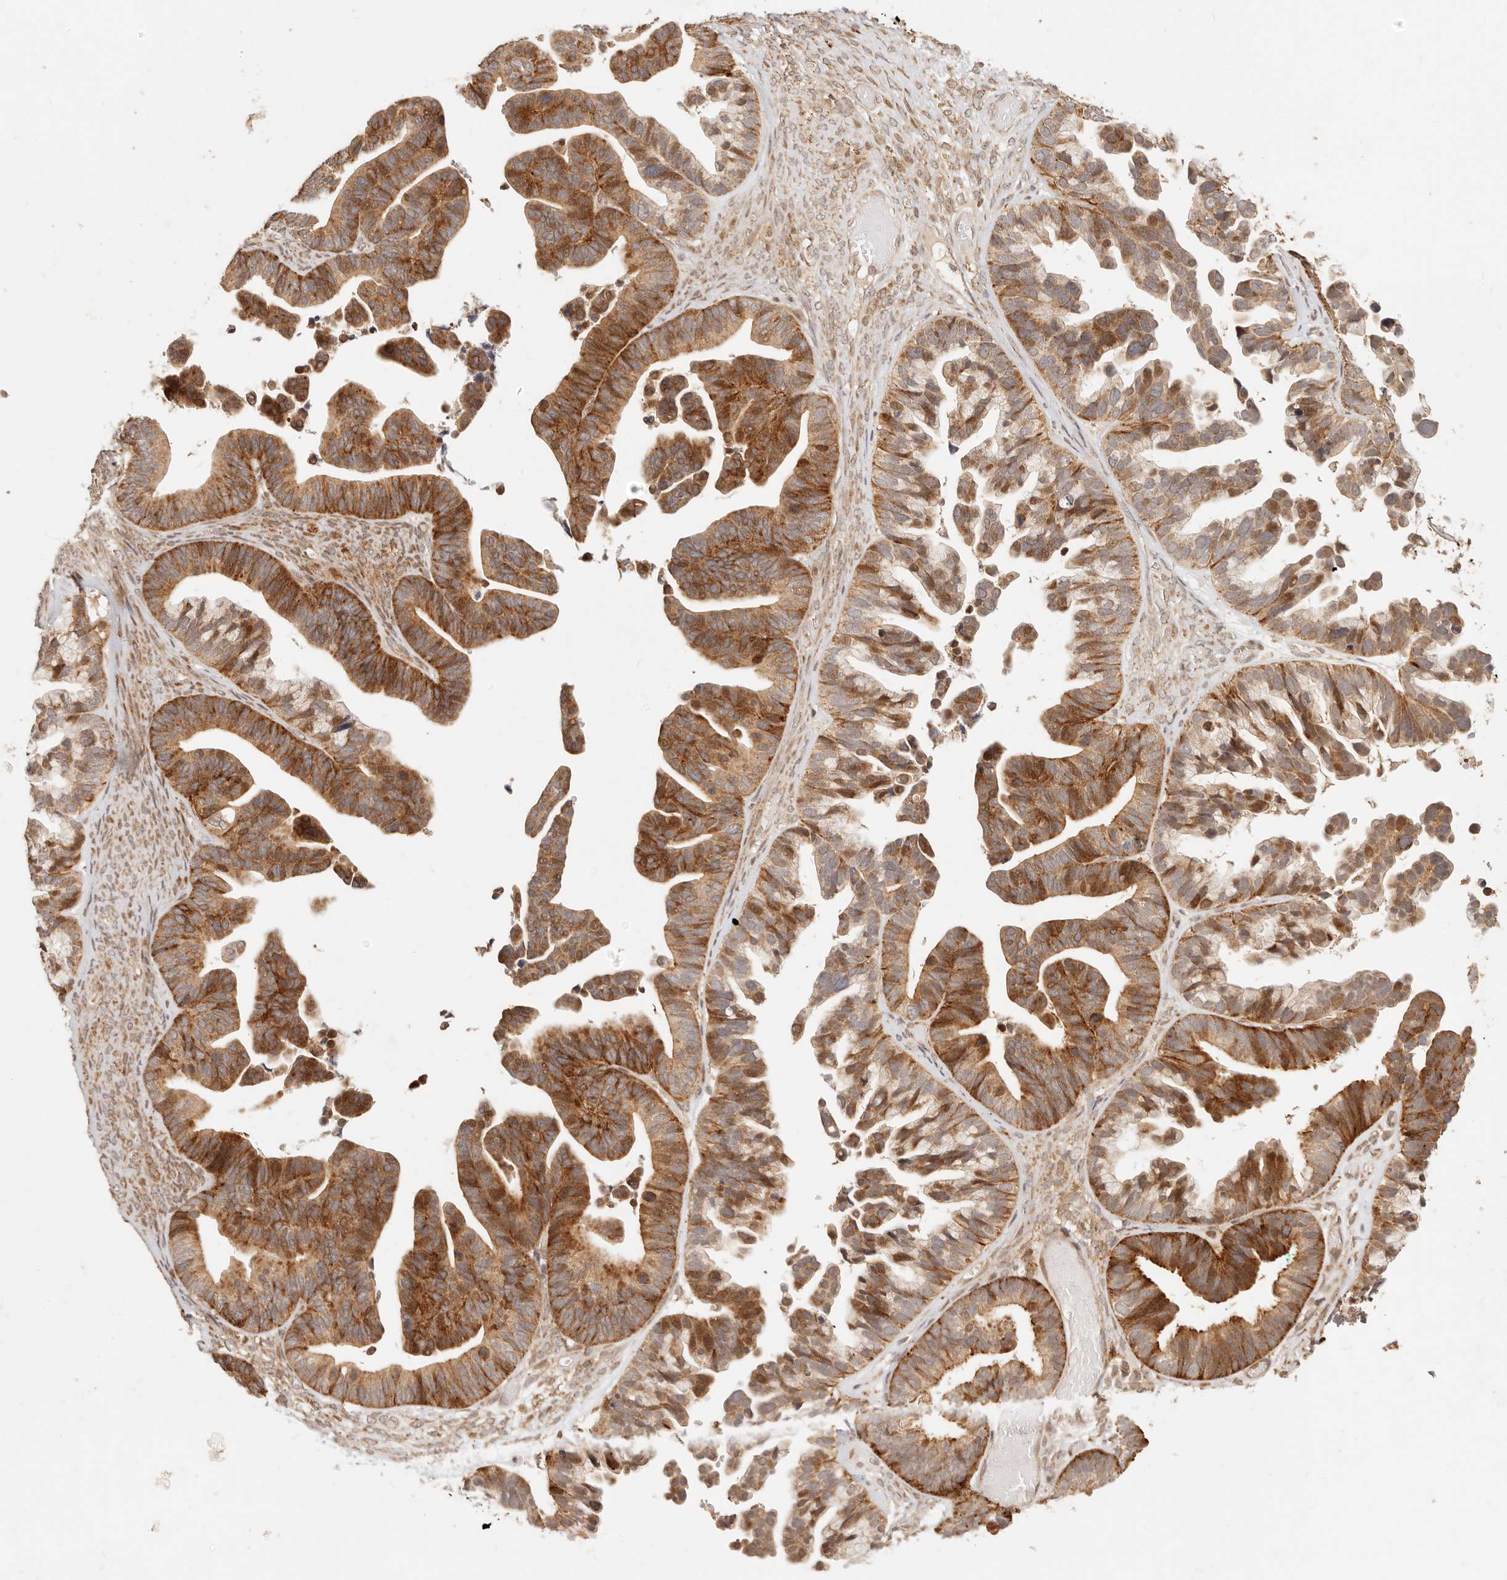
{"staining": {"intensity": "moderate", "quantity": ">75%", "location": "cytoplasmic/membranous"}, "tissue": "ovarian cancer", "cell_type": "Tumor cells", "image_type": "cancer", "snomed": [{"axis": "morphology", "description": "Cystadenocarcinoma, serous, NOS"}, {"axis": "topography", "description": "Ovary"}], "caption": "IHC image of neoplastic tissue: ovarian serous cystadenocarcinoma stained using immunohistochemistry reveals medium levels of moderate protein expression localized specifically in the cytoplasmic/membranous of tumor cells, appearing as a cytoplasmic/membranous brown color.", "gene": "TIMM17A", "patient": {"sex": "female", "age": 56}}